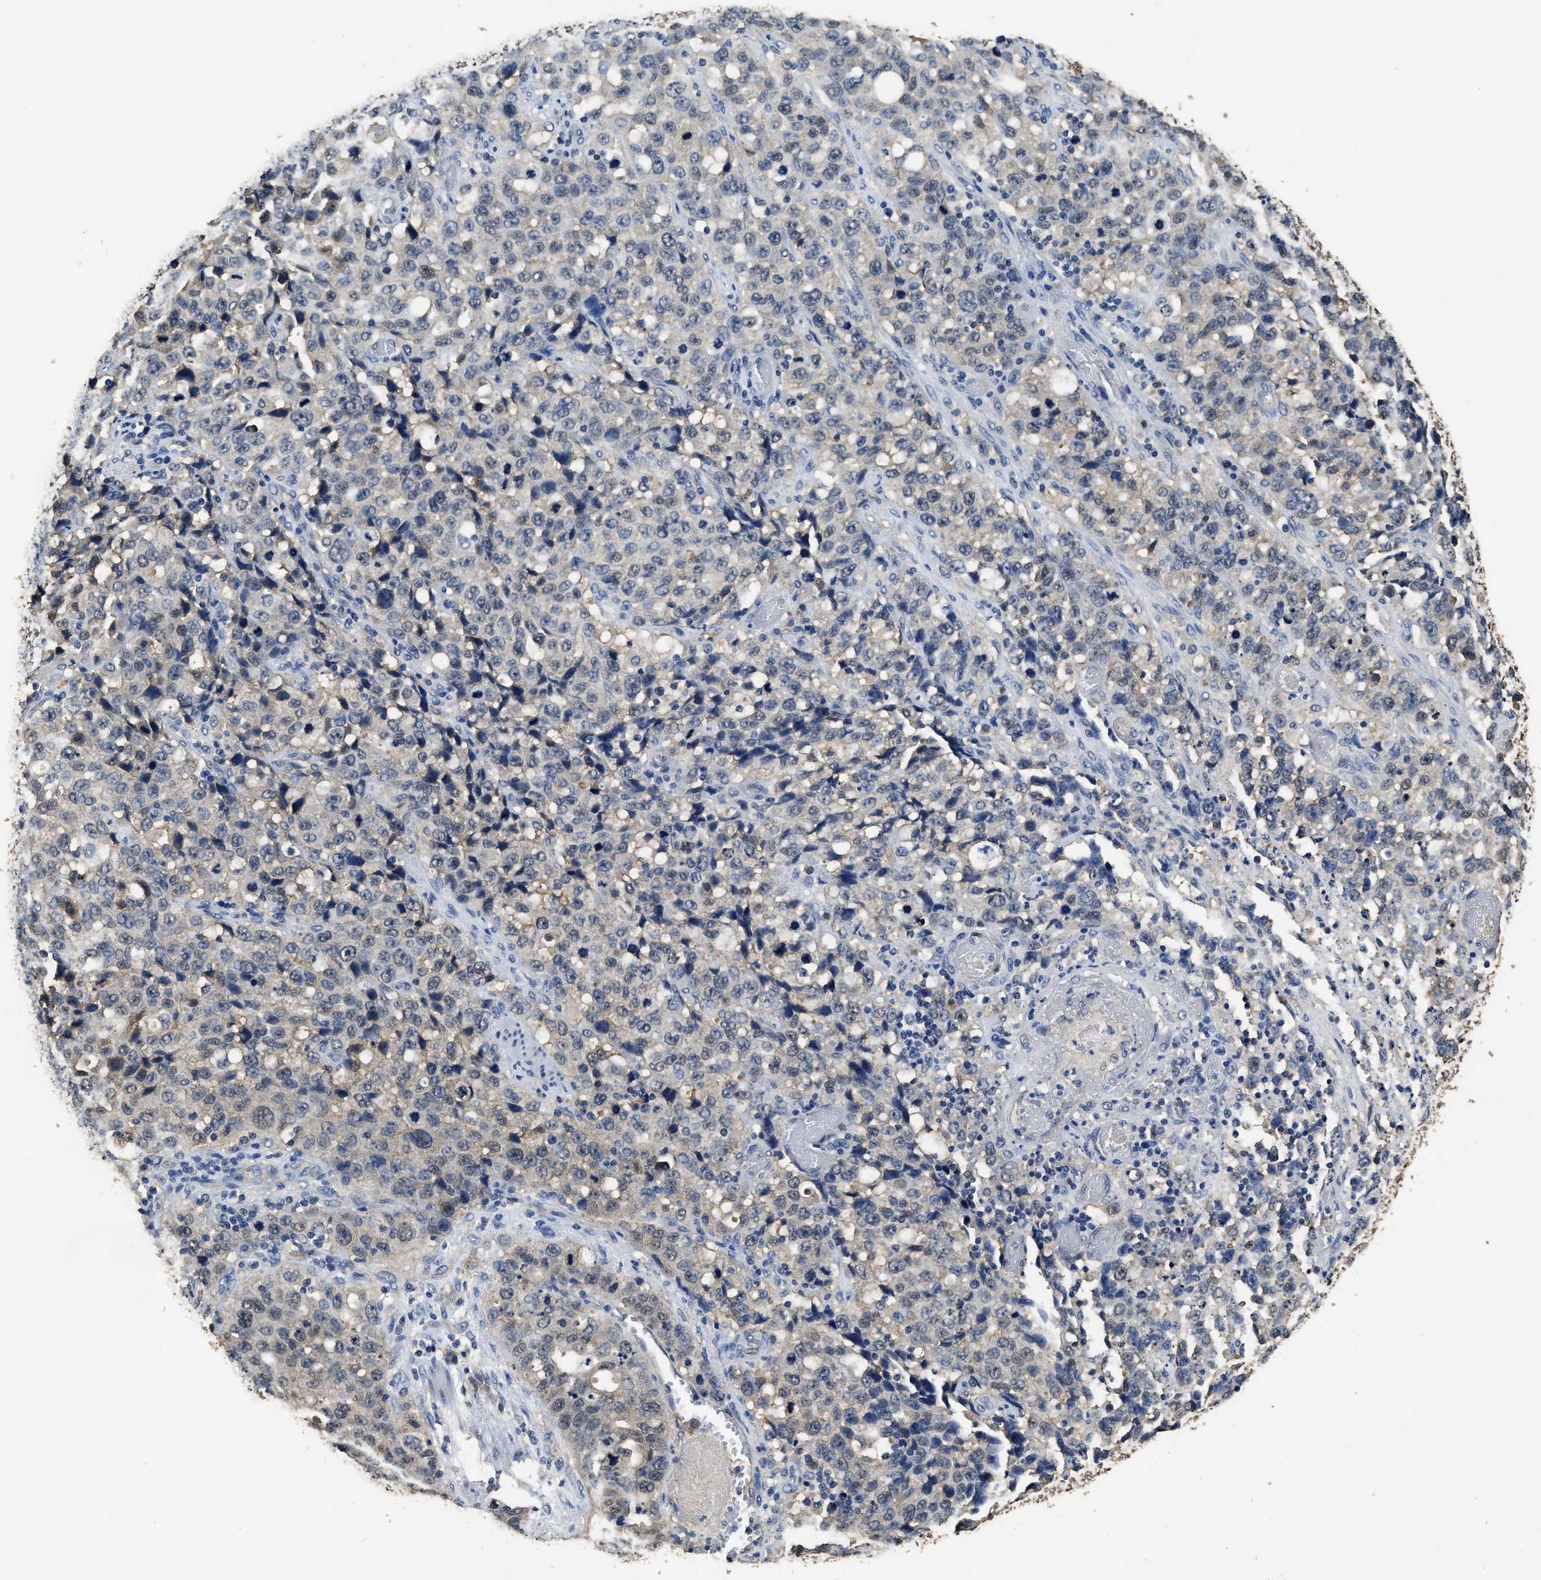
{"staining": {"intensity": "negative", "quantity": "none", "location": "none"}, "tissue": "stomach cancer", "cell_type": "Tumor cells", "image_type": "cancer", "snomed": [{"axis": "morphology", "description": "Normal tissue, NOS"}, {"axis": "morphology", "description": "Adenocarcinoma, NOS"}, {"axis": "topography", "description": "Stomach"}], "caption": "DAB (3,3'-diaminobenzidine) immunohistochemical staining of human stomach cancer (adenocarcinoma) reveals no significant positivity in tumor cells.", "gene": "YWHAE", "patient": {"sex": "male", "age": 48}}